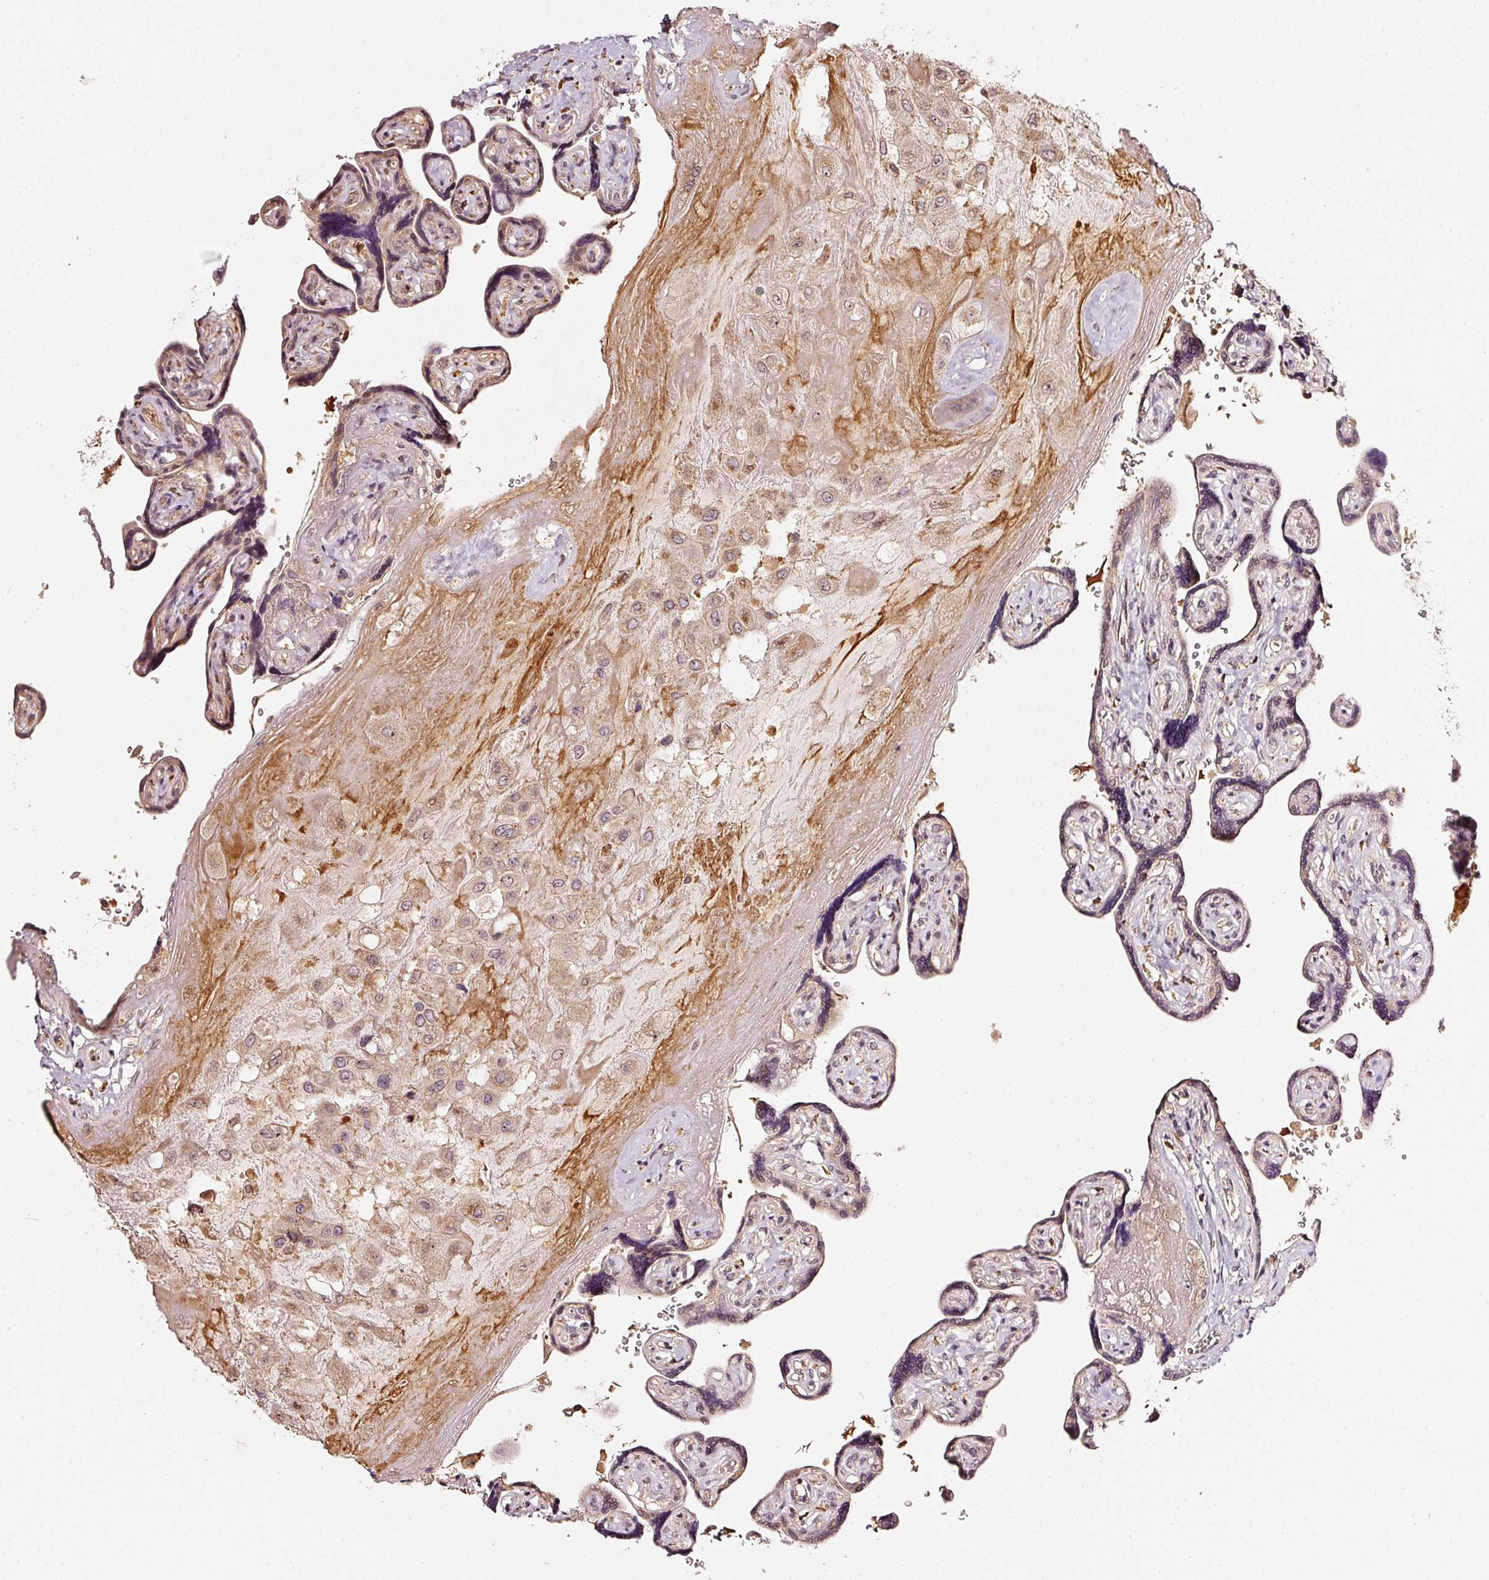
{"staining": {"intensity": "weak", "quantity": ">75%", "location": "cytoplasmic/membranous"}, "tissue": "placenta", "cell_type": "Decidual cells", "image_type": "normal", "snomed": [{"axis": "morphology", "description": "Normal tissue, NOS"}, {"axis": "topography", "description": "Placenta"}], "caption": "The histopathology image exhibits staining of normal placenta, revealing weak cytoplasmic/membranous protein expression (brown color) within decidual cells.", "gene": "RAB35", "patient": {"sex": "female", "age": 32}}